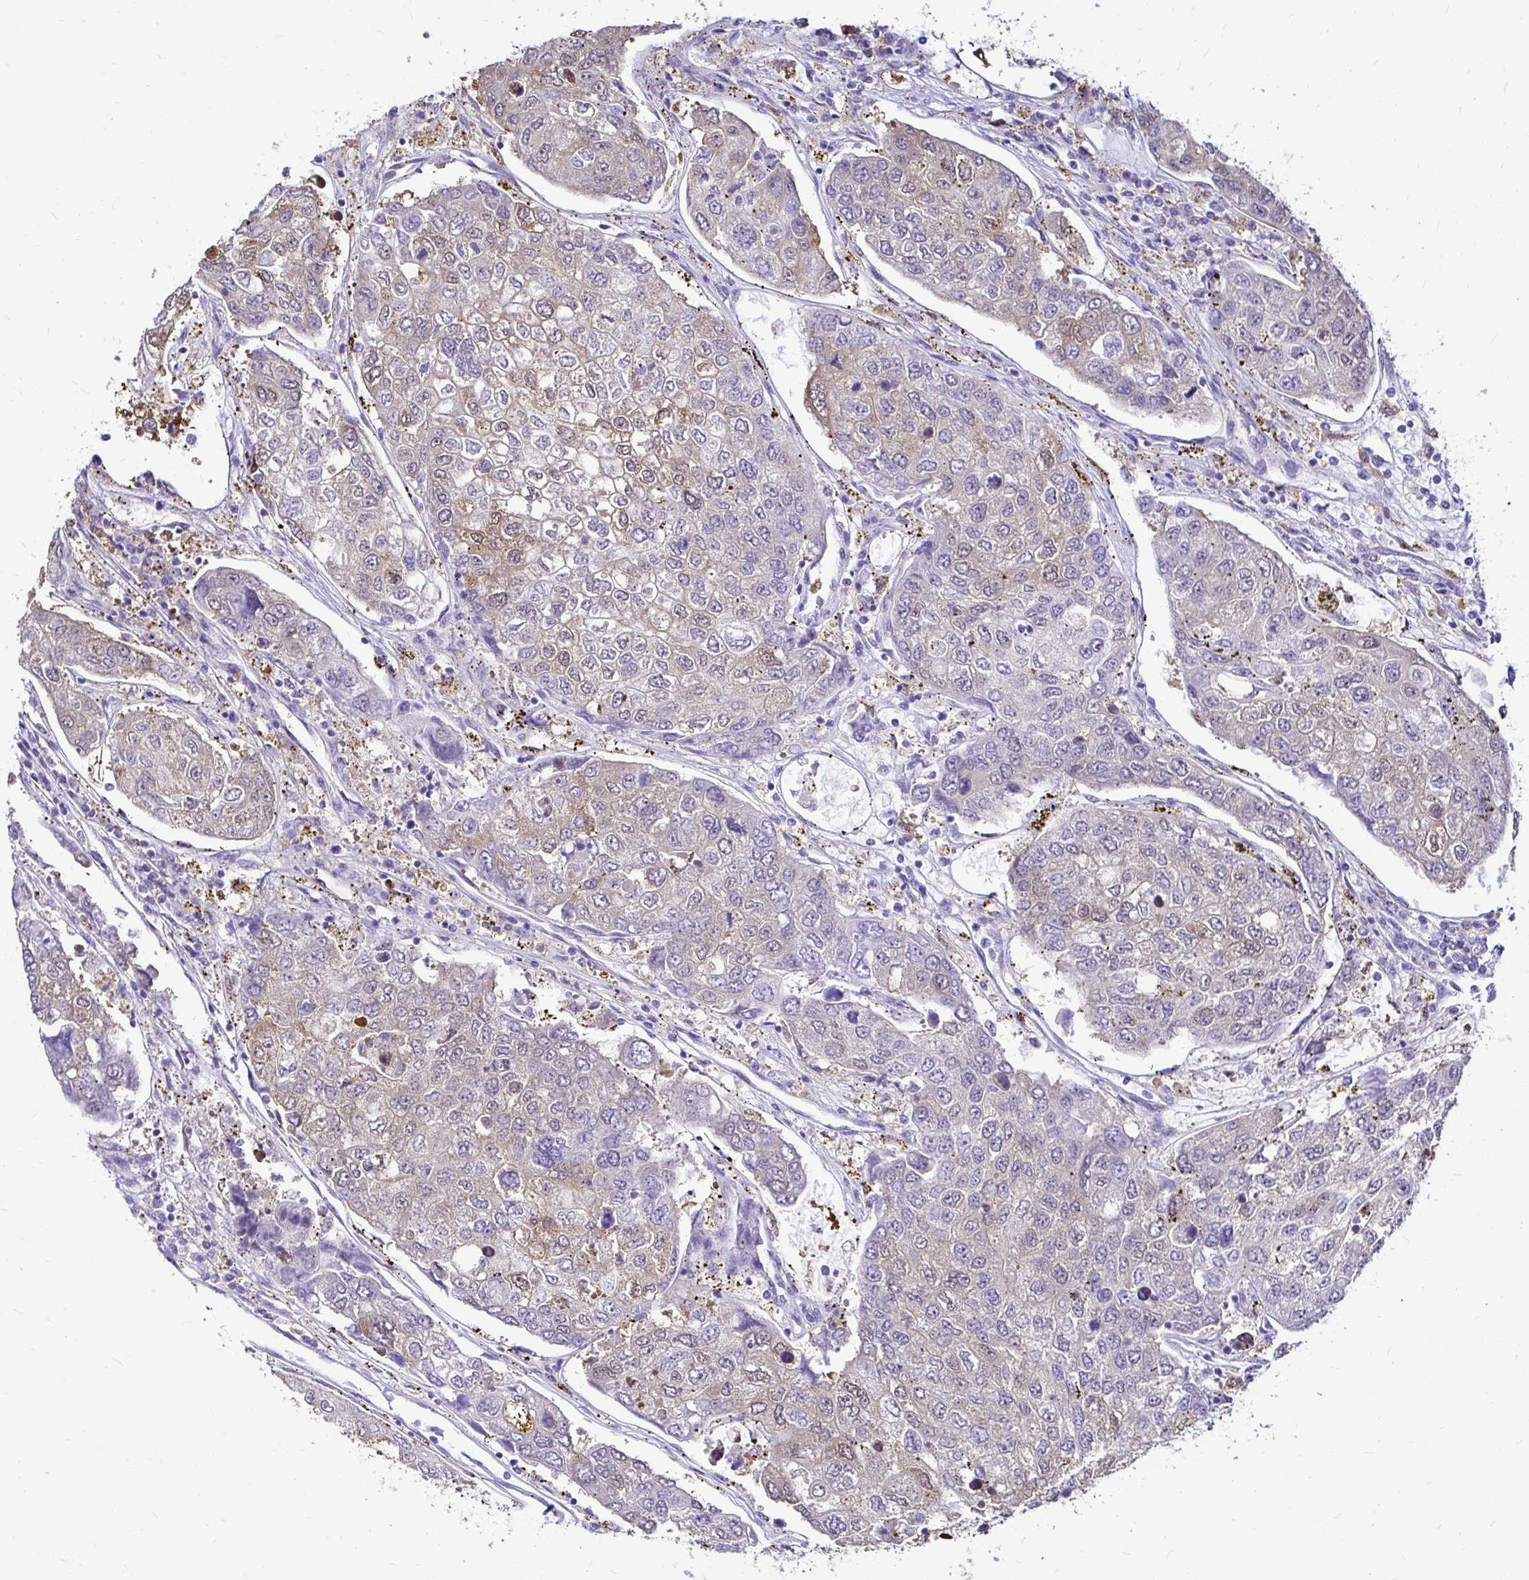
{"staining": {"intensity": "weak", "quantity": "<25%", "location": "cytoplasmic/membranous"}, "tissue": "urothelial cancer", "cell_type": "Tumor cells", "image_type": "cancer", "snomed": [{"axis": "morphology", "description": "Urothelial carcinoma, High grade"}, {"axis": "topography", "description": "Lymph node"}, {"axis": "topography", "description": "Urinary bladder"}], "caption": "Tumor cells are negative for protein expression in human high-grade urothelial carcinoma.", "gene": "IDH1", "patient": {"sex": "male", "age": 51}}